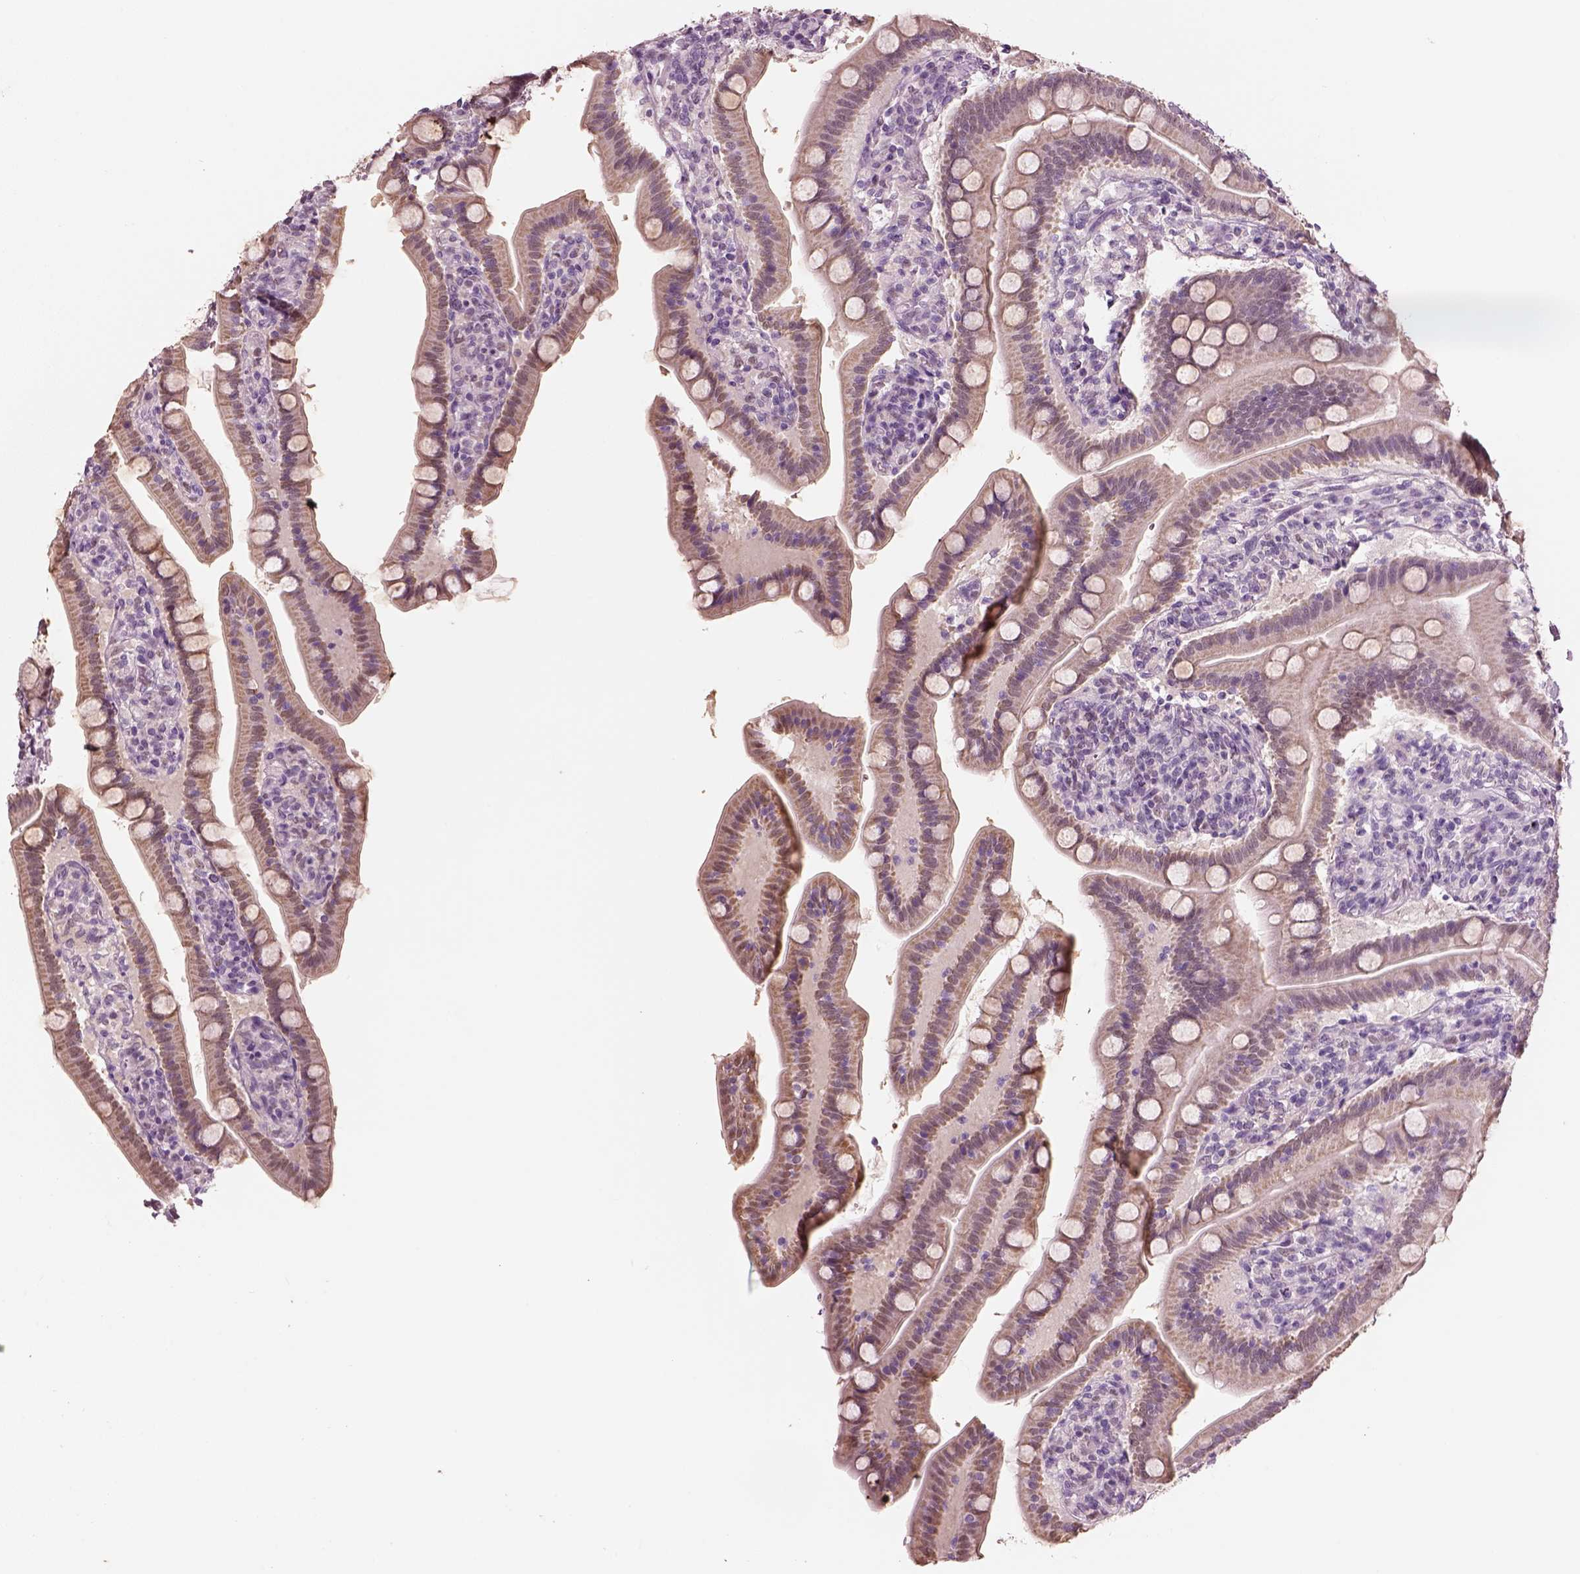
{"staining": {"intensity": "moderate", "quantity": ">75%", "location": "cytoplasmic/membranous"}, "tissue": "small intestine", "cell_type": "Glandular cells", "image_type": "normal", "snomed": [{"axis": "morphology", "description": "Normal tissue, NOS"}, {"axis": "topography", "description": "Small intestine"}], "caption": "IHC photomicrograph of normal small intestine stained for a protein (brown), which demonstrates medium levels of moderate cytoplasmic/membranous staining in approximately >75% of glandular cells.", "gene": "ELSPBP1", "patient": {"sex": "male", "age": 66}}